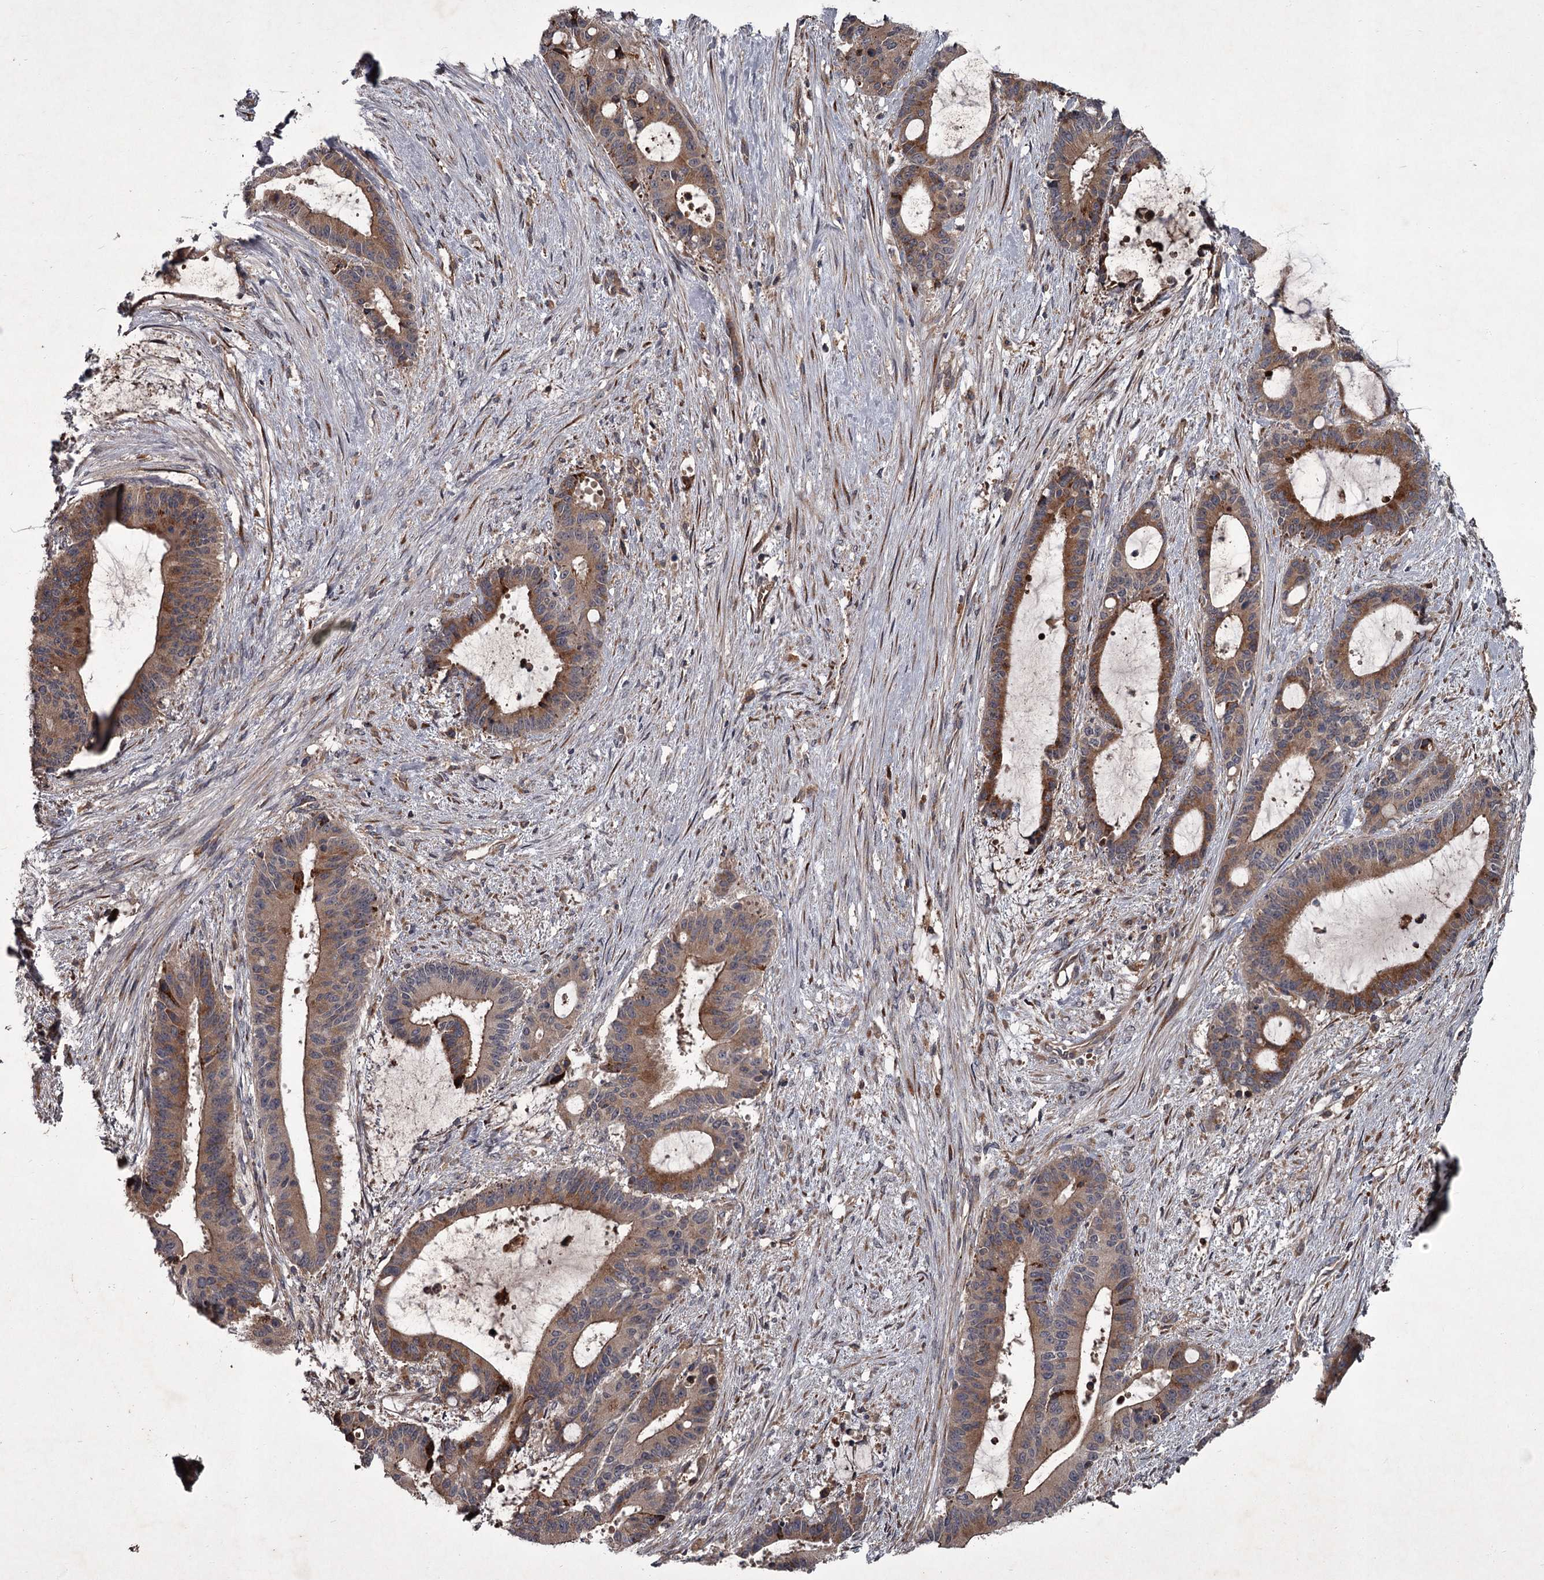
{"staining": {"intensity": "moderate", "quantity": ">75%", "location": "cytoplasmic/membranous"}, "tissue": "liver cancer", "cell_type": "Tumor cells", "image_type": "cancer", "snomed": [{"axis": "morphology", "description": "Normal tissue, NOS"}, {"axis": "morphology", "description": "Cholangiocarcinoma"}, {"axis": "topography", "description": "Liver"}, {"axis": "topography", "description": "Peripheral nerve tissue"}], "caption": "There is medium levels of moderate cytoplasmic/membranous expression in tumor cells of liver cancer, as demonstrated by immunohistochemical staining (brown color).", "gene": "UNC93B1", "patient": {"sex": "female", "age": 73}}